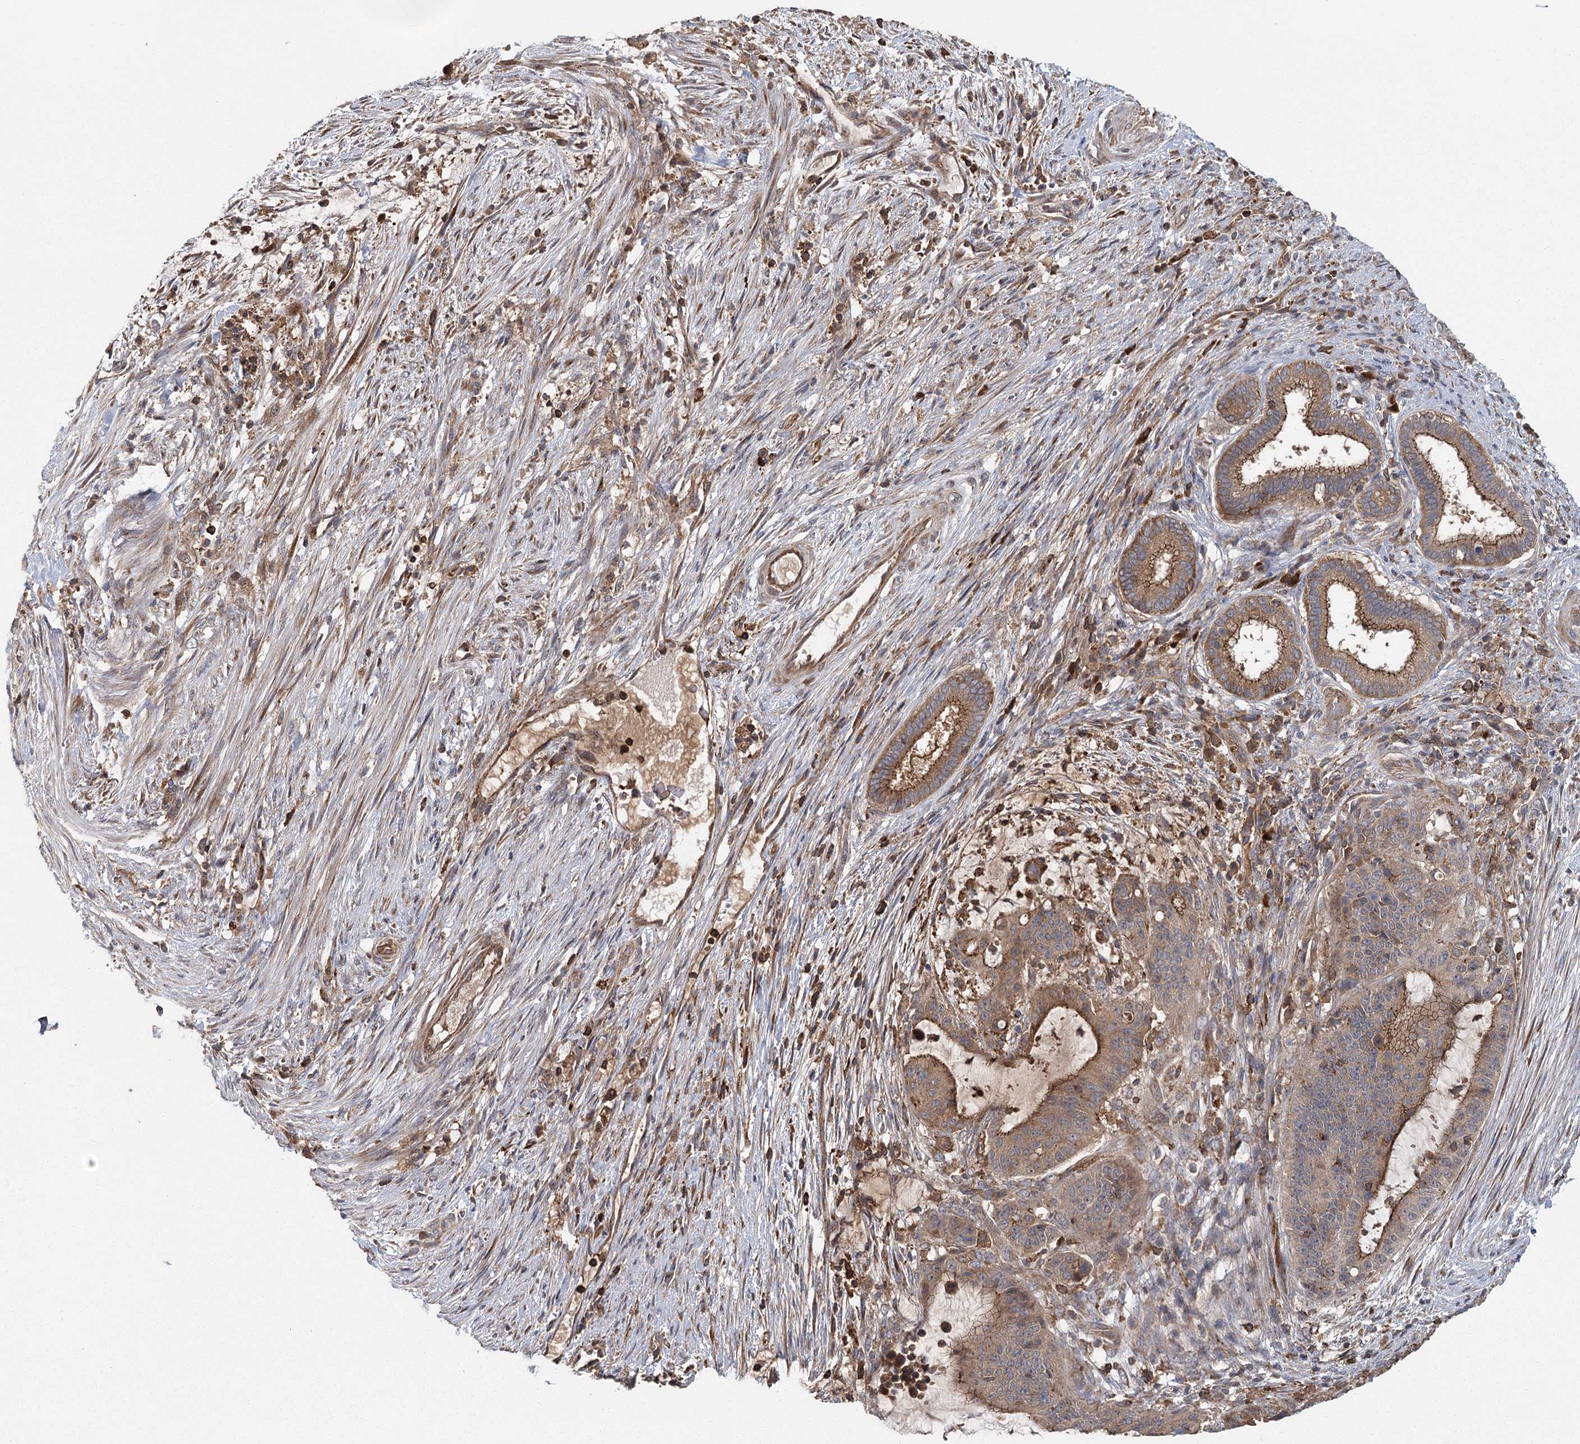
{"staining": {"intensity": "moderate", "quantity": ">75%", "location": "cytoplasmic/membranous"}, "tissue": "liver cancer", "cell_type": "Tumor cells", "image_type": "cancer", "snomed": [{"axis": "morphology", "description": "Normal tissue, NOS"}, {"axis": "morphology", "description": "Cholangiocarcinoma"}, {"axis": "topography", "description": "Liver"}, {"axis": "topography", "description": "Peripheral nerve tissue"}], "caption": "The image demonstrates staining of cholangiocarcinoma (liver), revealing moderate cytoplasmic/membranous protein staining (brown color) within tumor cells. (Stains: DAB in brown, nuclei in blue, Microscopy: brightfield microscopy at high magnification).", "gene": "PLEKHA7", "patient": {"sex": "female", "age": 73}}